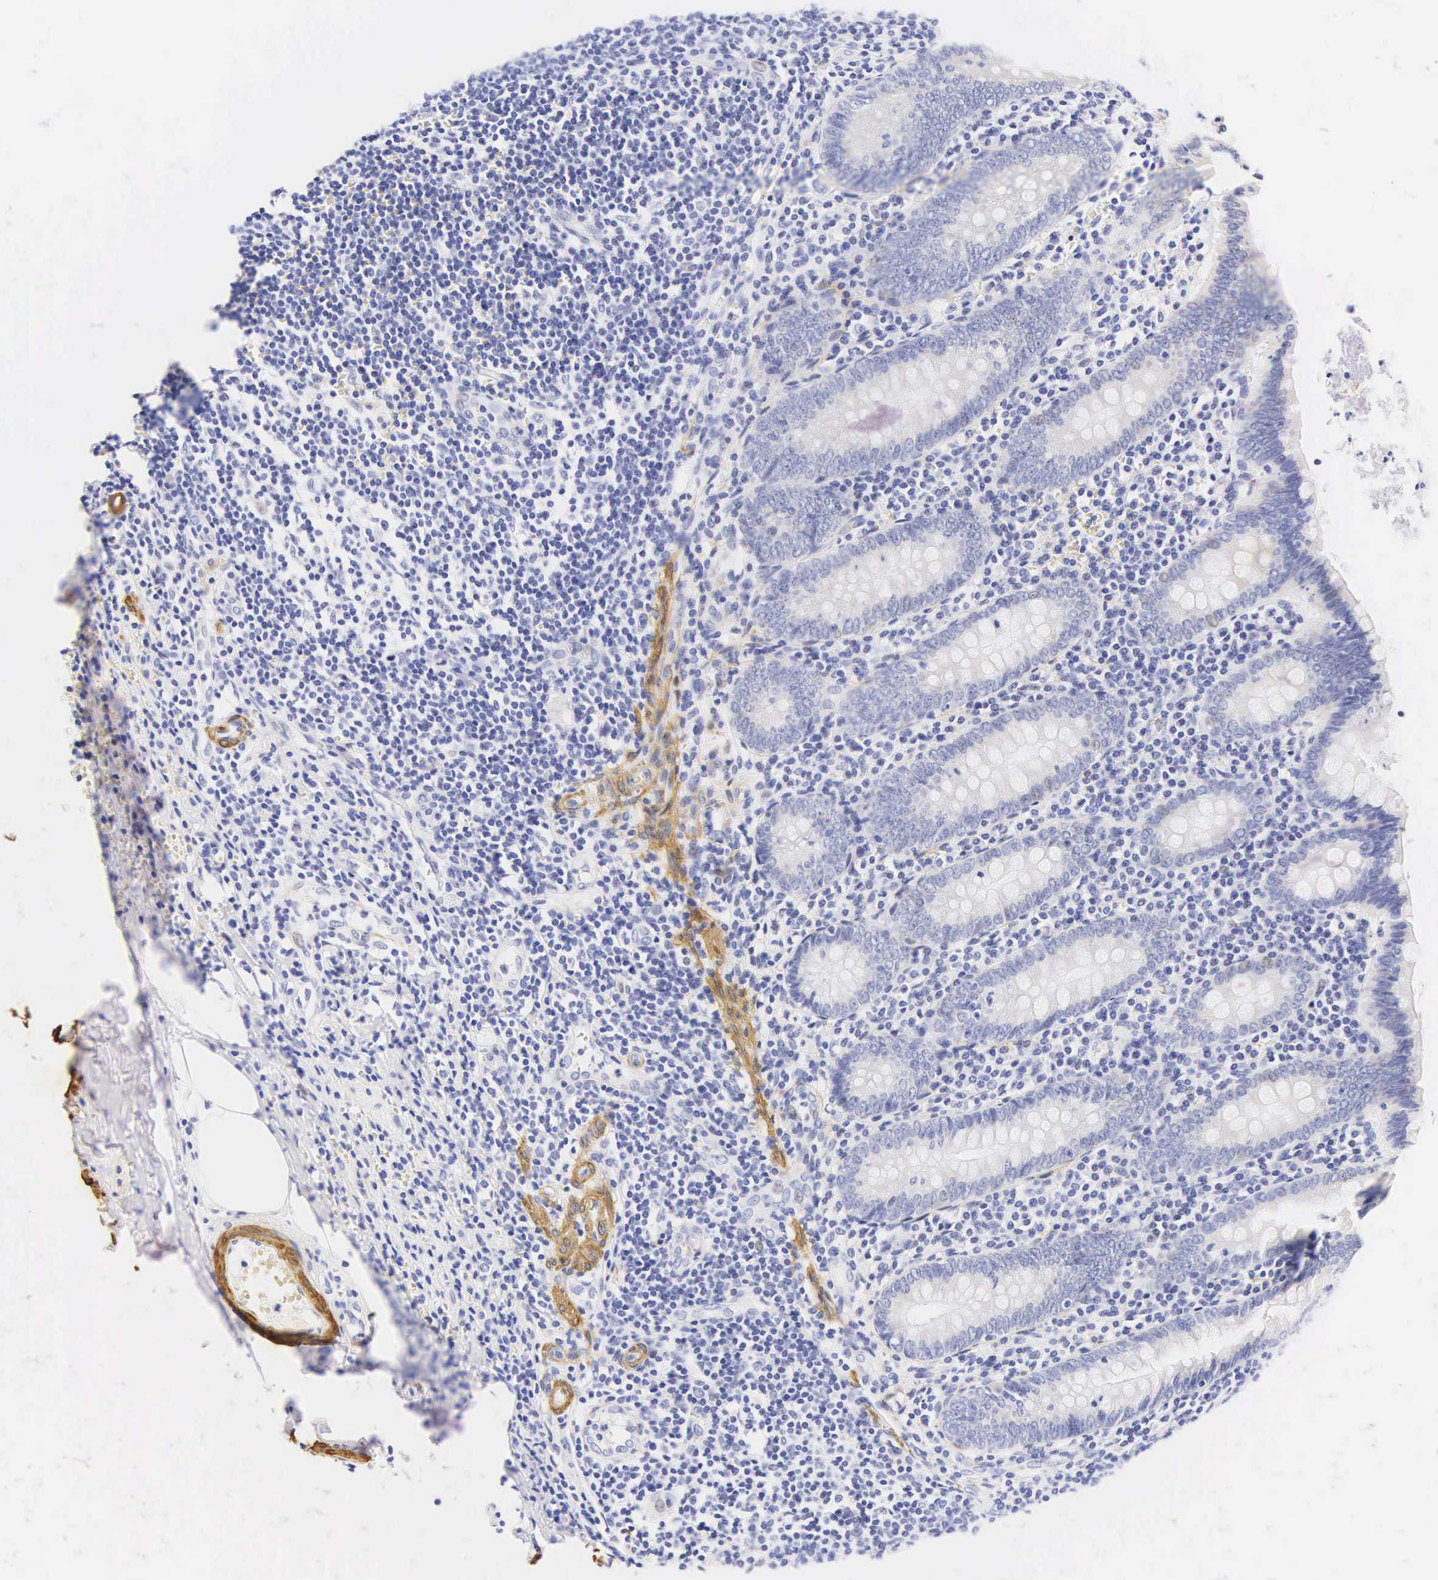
{"staining": {"intensity": "negative", "quantity": "none", "location": "none"}, "tissue": "appendix", "cell_type": "Glandular cells", "image_type": "normal", "snomed": [{"axis": "morphology", "description": "Normal tissue, NOS"}, {"axis": "topography", "description": "Appendix"}], "caption": "Protein analysis of benign appendix reveals no significant positivity in glandular cells.", "gene": "CNN1", "patient": {"sex": "female", "age": 19}}